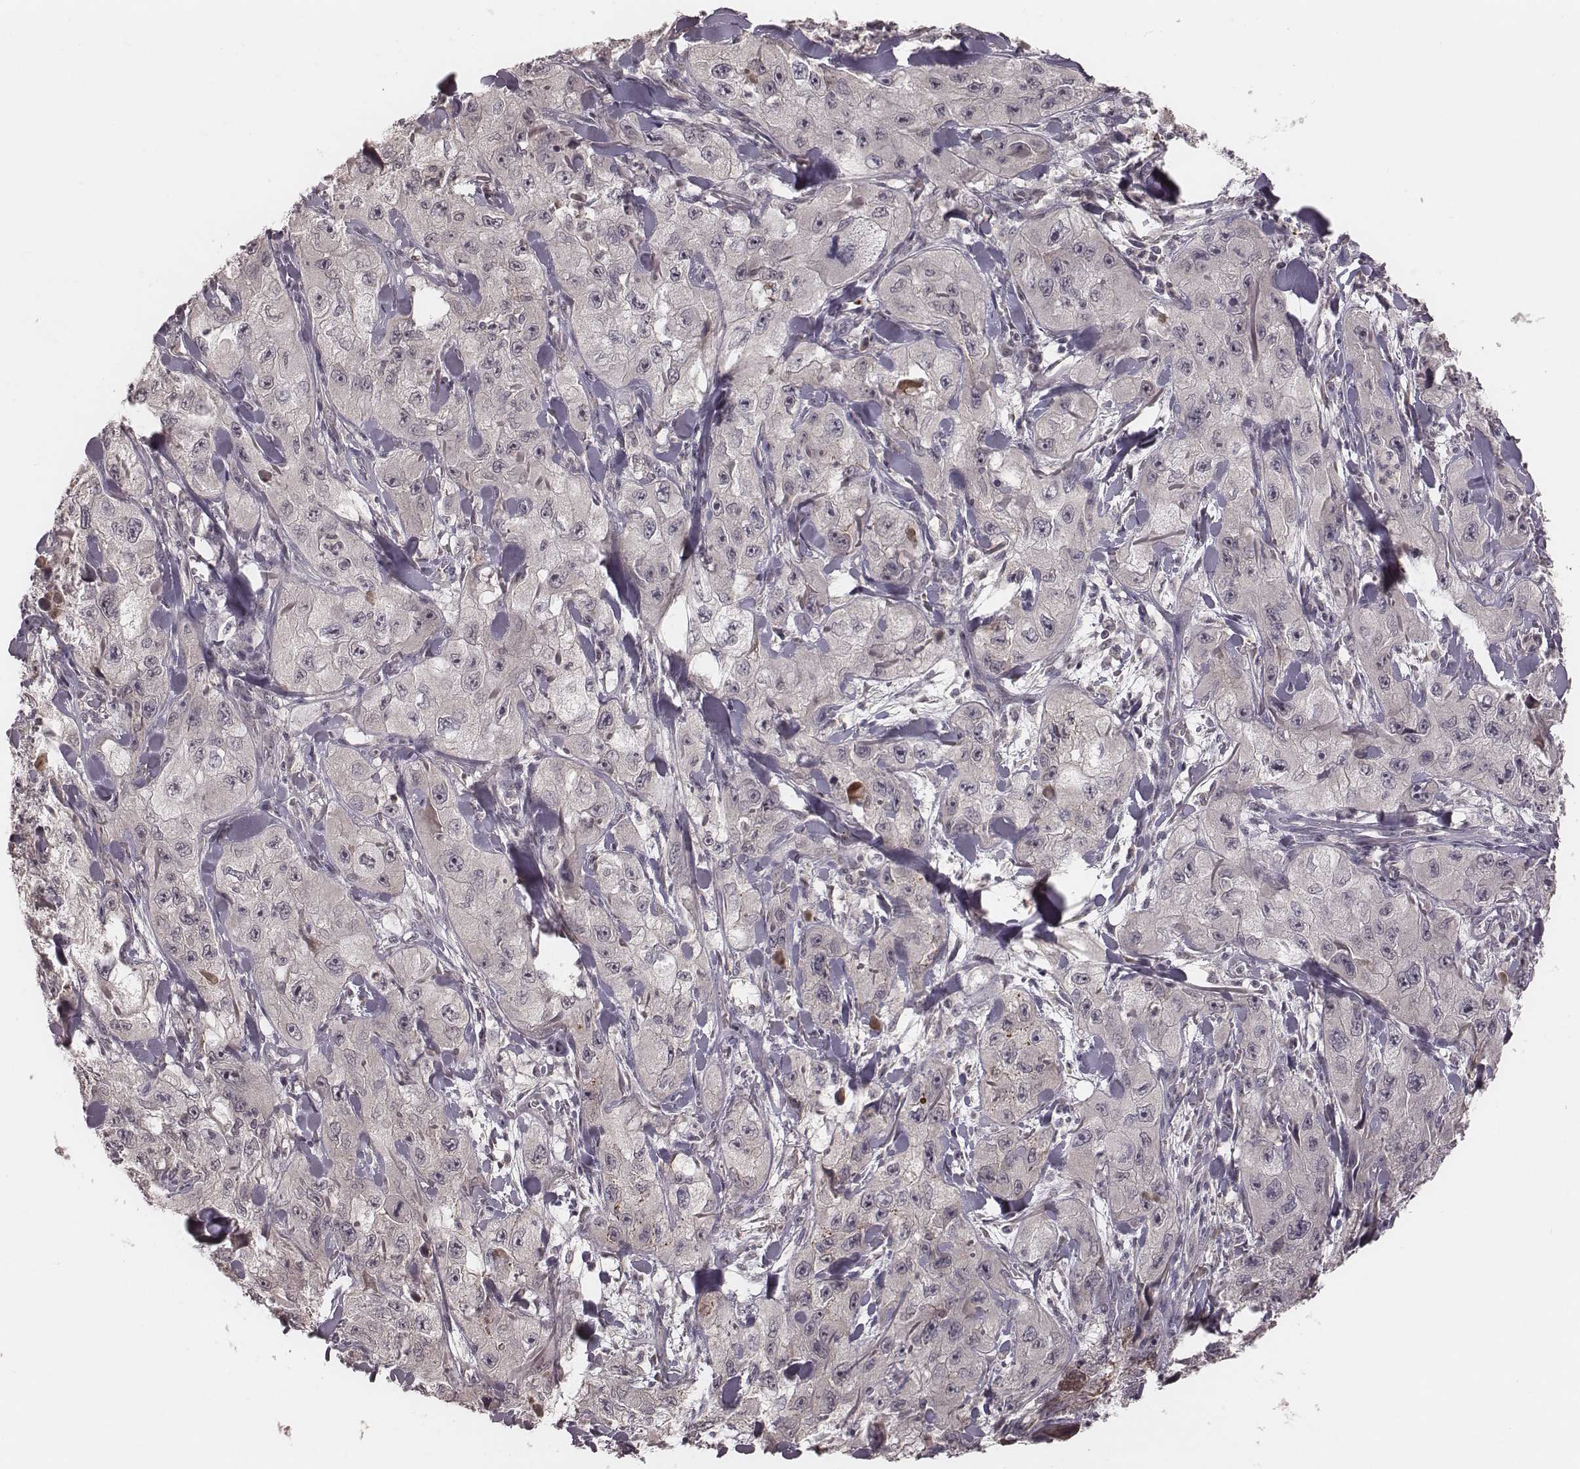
{"staining": {"intensity": "negative", "quantity": "none", "location": "none"}, "tissue": "skin cancer", "cell_type": "Tumor cells", "image_type": "cancer", "snomed": [{"axis": "morphology", "description": "Squamous cell carcinoma, NOS"}, {"axis": "topography", "description": "Skin"}, {"axis": "topography", "description": "Subcutis"}], "caption": "This is a micrograph of IHC staining of skin cancer (squamous cell carcinoma), which shows no staining in tumor cells.", "gene": "IL5", "patient": {"sex": "male", "age": 73}}